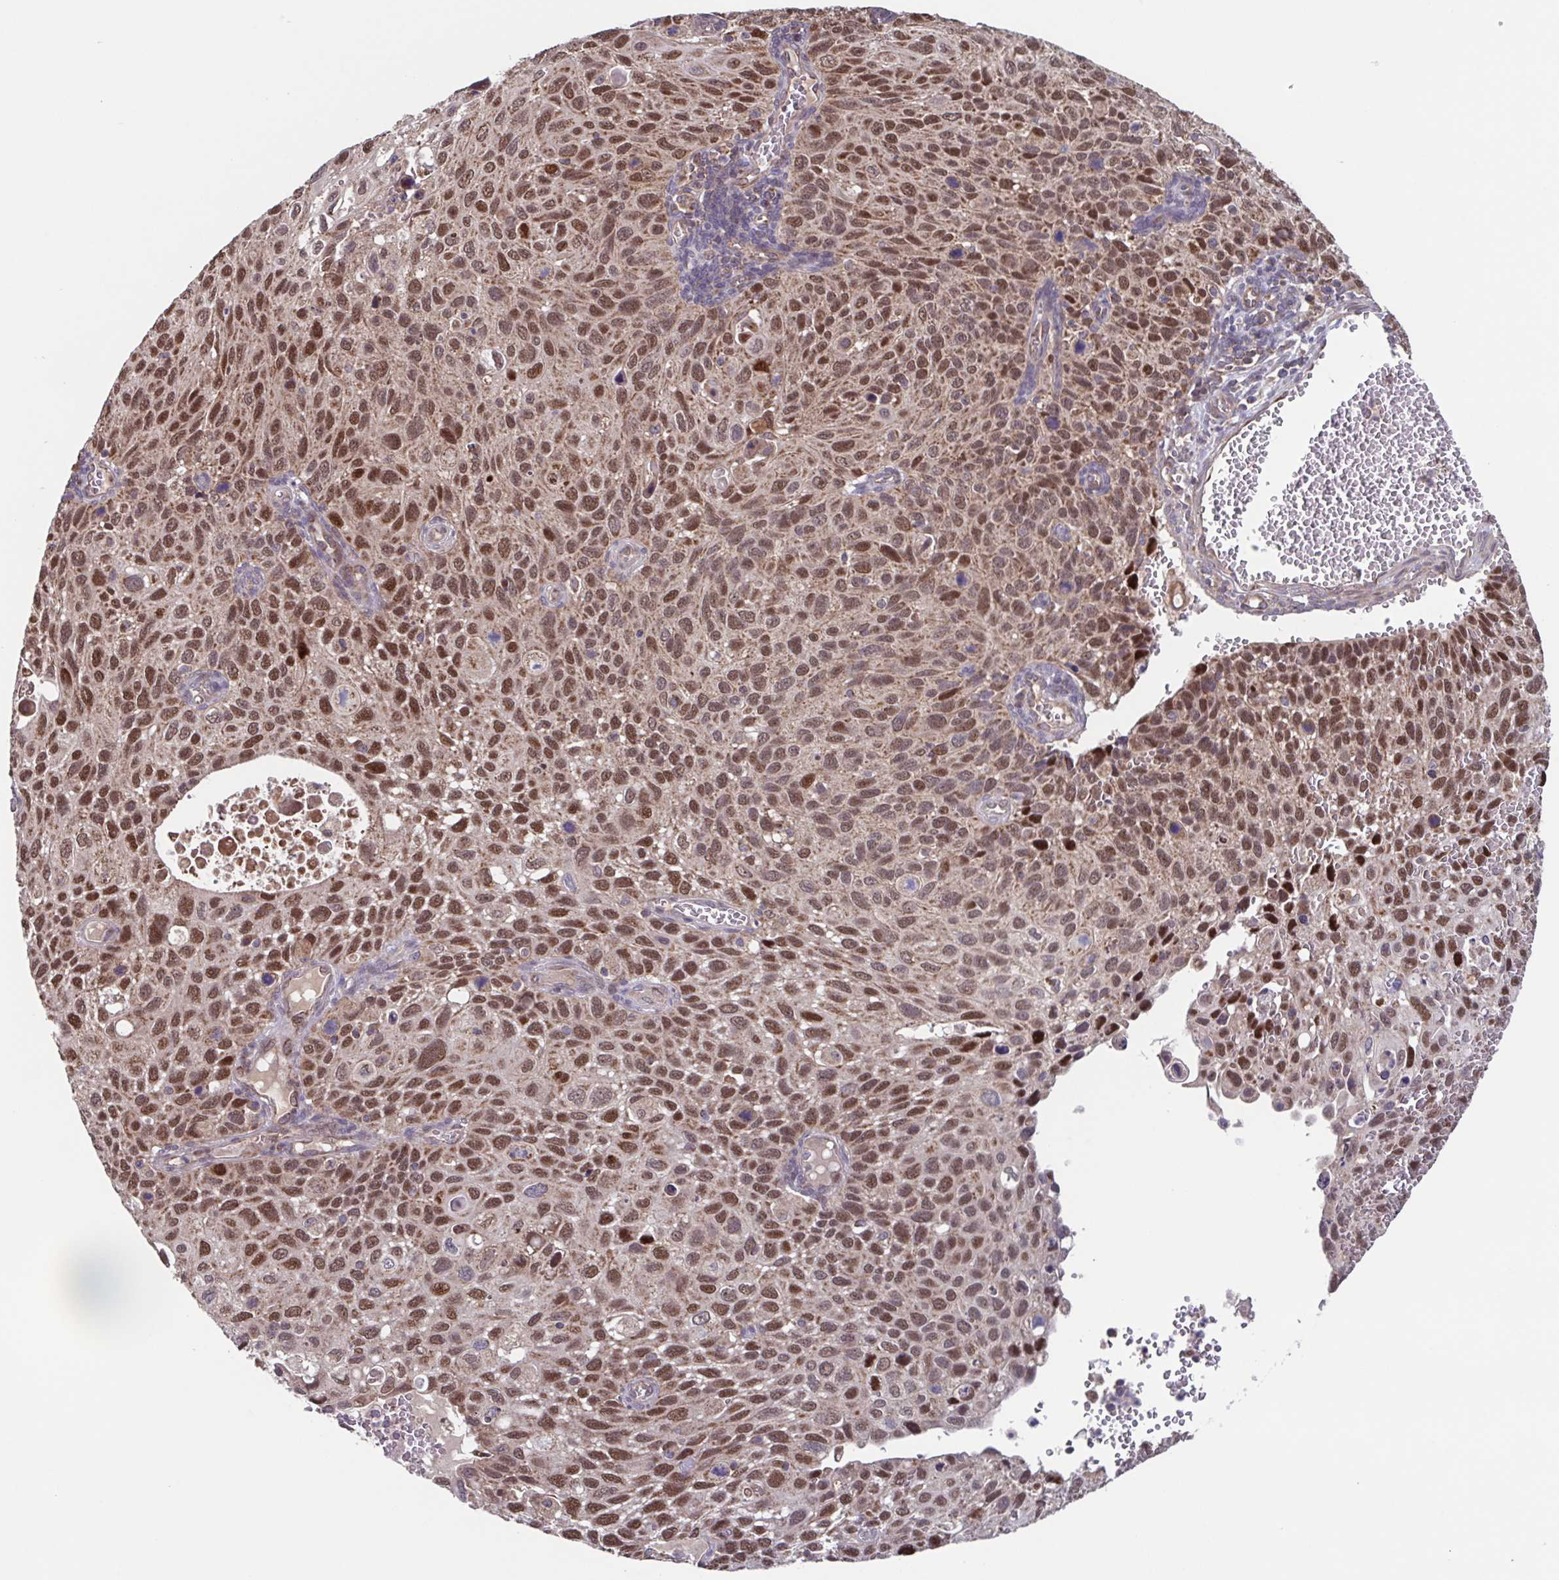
{"staining": {"intensity": "moderate", "quantity": ">75%", "location": "cytoplasmic/membranous,nuclear"}, "tissue": "cervical cancer", "cell_type": "Tumor cells", "image_type": "cancer", "snomed": [{"axis": "morphology", "description": "Squamous cell carcinoma, NOS"}, {"axis": "topography", "description": "Cervix"}], "caption": "Squamous cell carcinoma (cervical) tissue displays moderate cytoplasmic/membranous and nuclear expression in approximately >75% of tumor cells (DAB IHC with brightfield microscopy, high magnification).", "gene": "TTC19", "patient": {"sex": "female", "age": 70}}